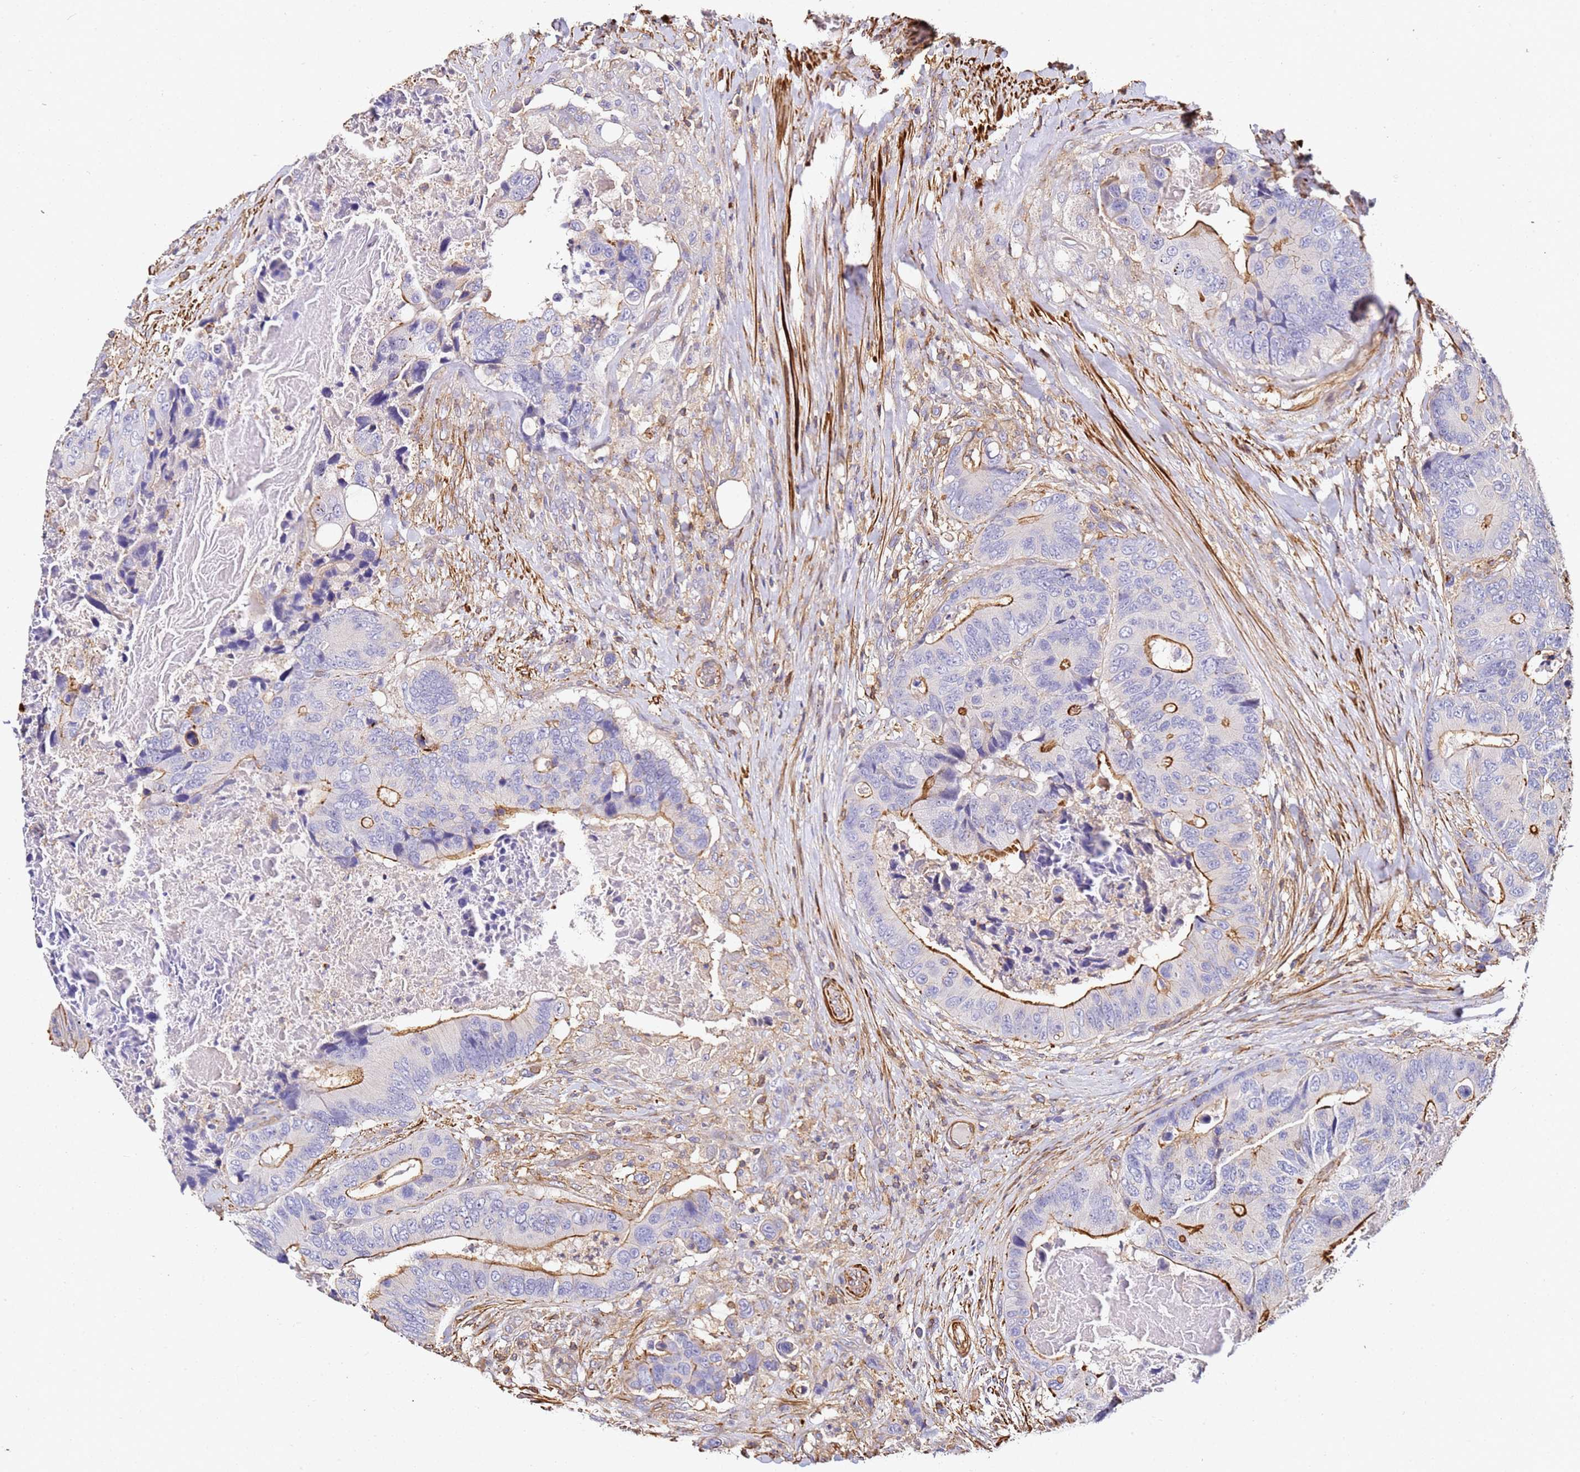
{"staining": {"intensity": "moderate", "quantity": "25%-75%", "location": "cytoplasmic/membranous"}, "tissue": "colorectal cancer", "cell_type": "Tumor cells", "image_type": "cancer", "snomed": [{"axis": "morphology", "description": "Adenocarcinoma, NOS"}, {"axis": "topography", "description": "Colon"}], "caption": "The immunohistochemical stain highlights moderate cytoplasmic/membranous staining in tumor cells of colorectal adenocarcinoma tissue.", "gene": "ZNF671", "patient": {"sex": "male", "age": 84}}